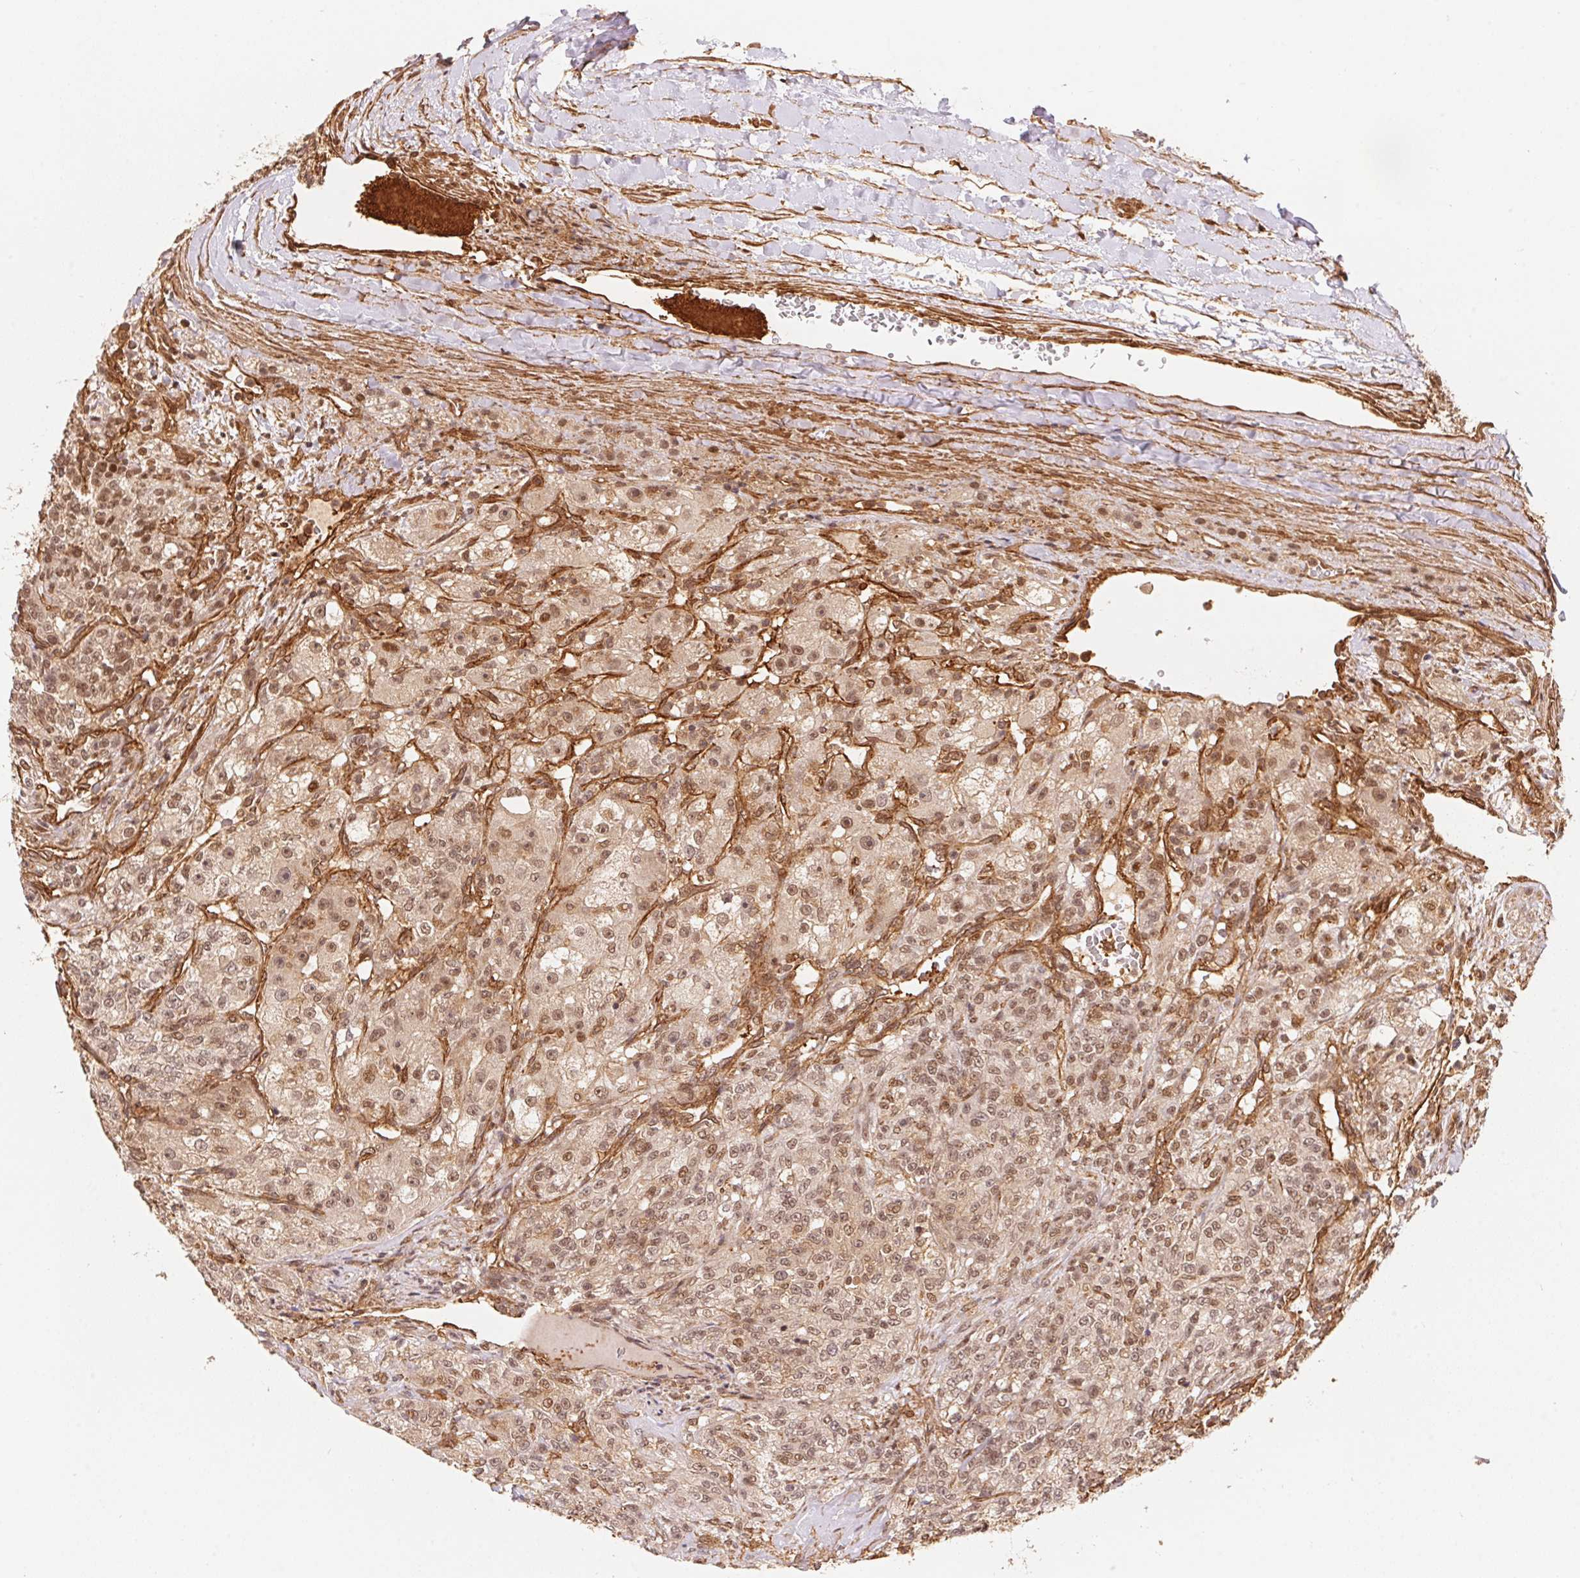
{"staining": {"intensity": "moderate", "quantity": ">75%", "location": "nuclear"}, "tissue": "renal cancer", "cell_type": "Tumor cells", "image_type": "cancer", "snomed": [{"axis": "morphology", "description": "Adenocarcinoma, NOS"}, {"axis": "topography", "description": "Kidney"}], "caption": "IHC of renal cancer (adenocarcinoma) displays medium levels of moderate nuclear expression in about >75% of tumor cells.", "gene": "TNIP2", "patient": {"sex": "female", "age": 63}}